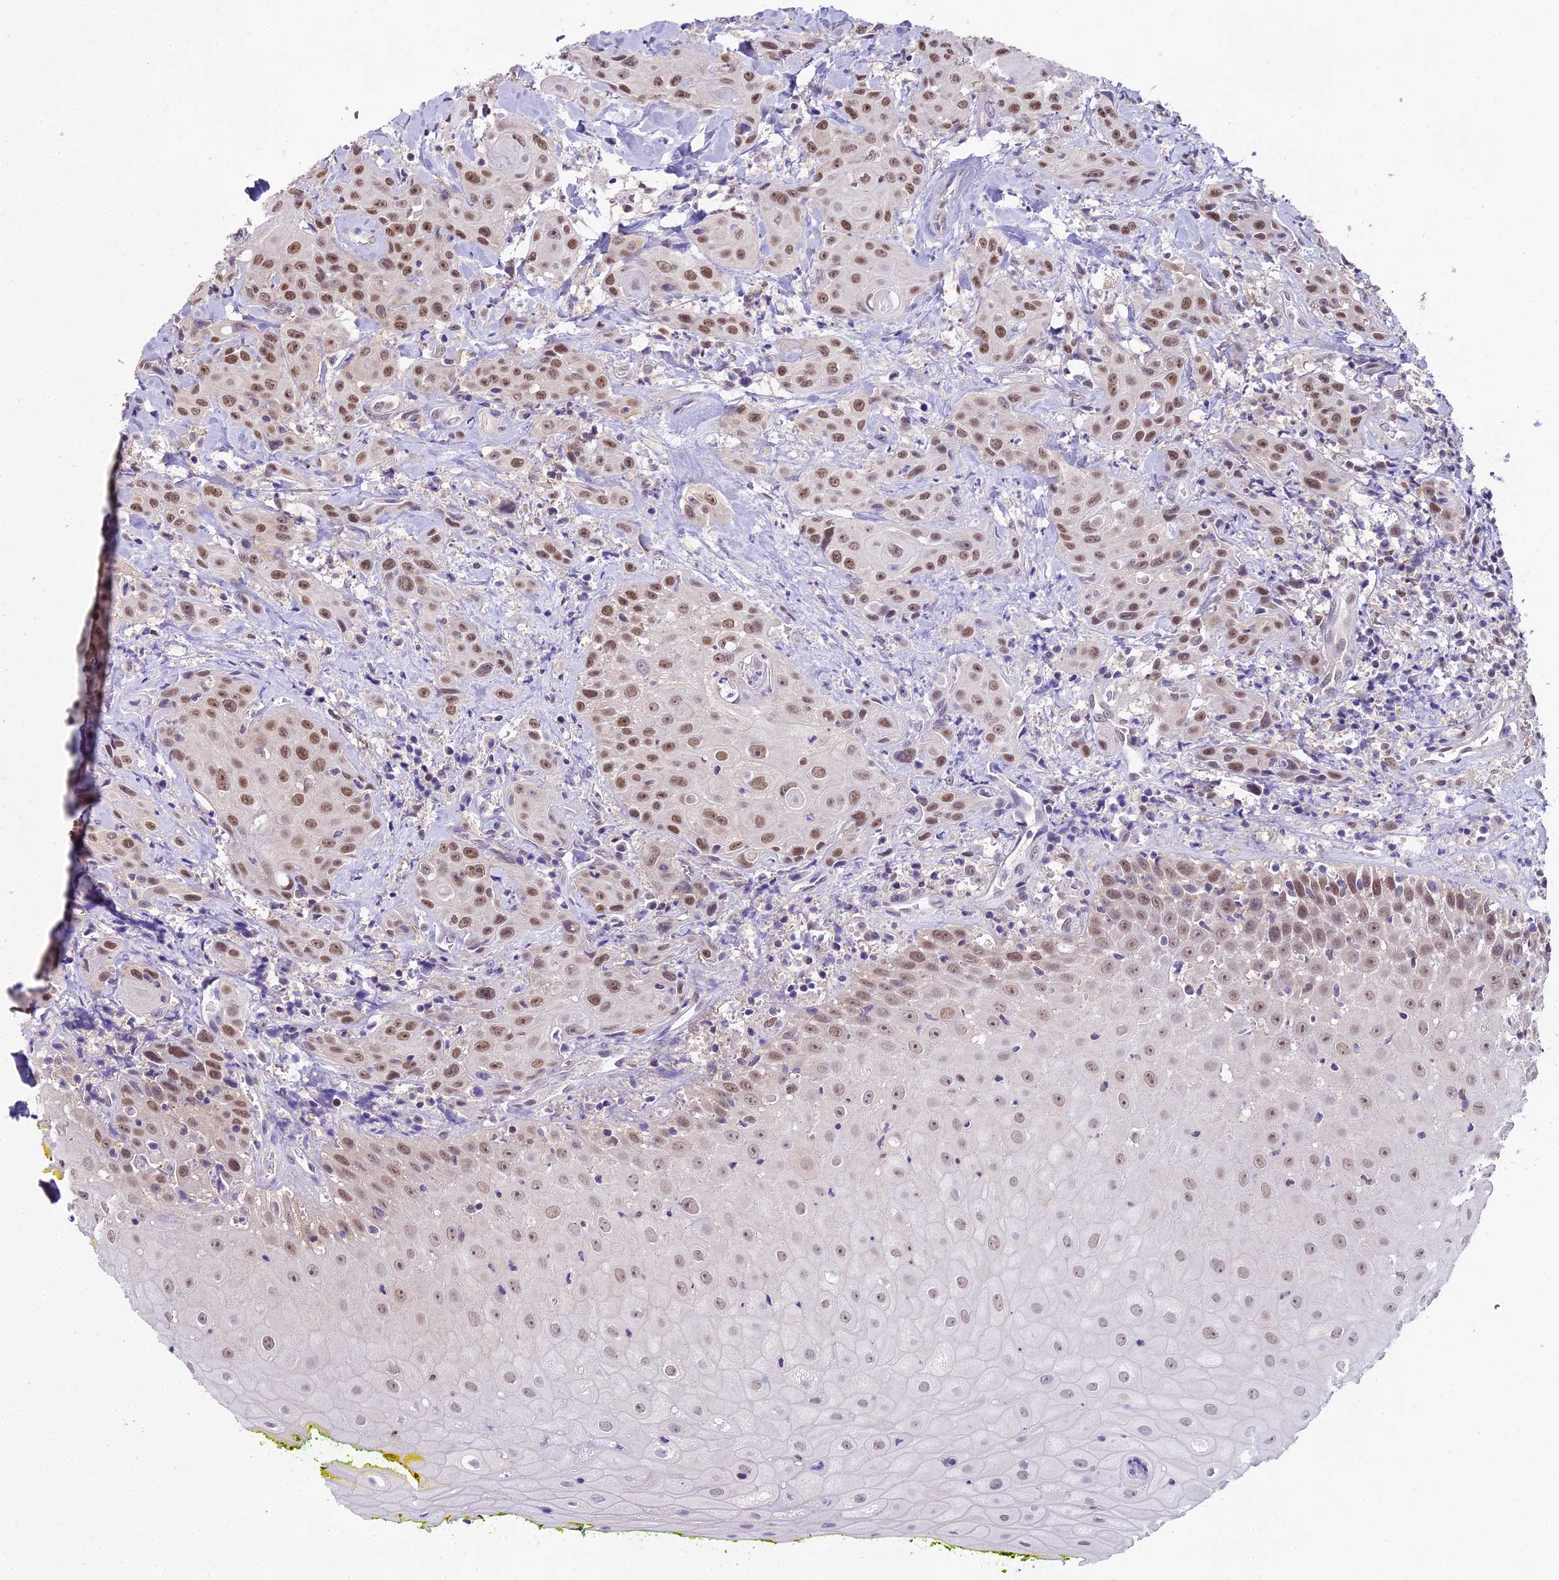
{"staining": {"intensity": "moderate", "quantity": ">75%", "location": "nuclear"}, "tissue": "head and neck cancer", "cell_type": "Tumor cells", "image_type": "cancer", "snomed": [{"axis": "morphology", "description": "Squamous cell carcinoma, NOS"}, {"axis": "topography", "description": "Oral tissue"}, {"axis": "topography", "description": "Head-Neck"}], "caption": "Head and neck cancer tissue shows moderate nuclear staining in approximately >75% of tumor cells, visualized by immunohistochemistry.", "gene": "MAT2A", "patient": {"sex": "female", "age": 82}}